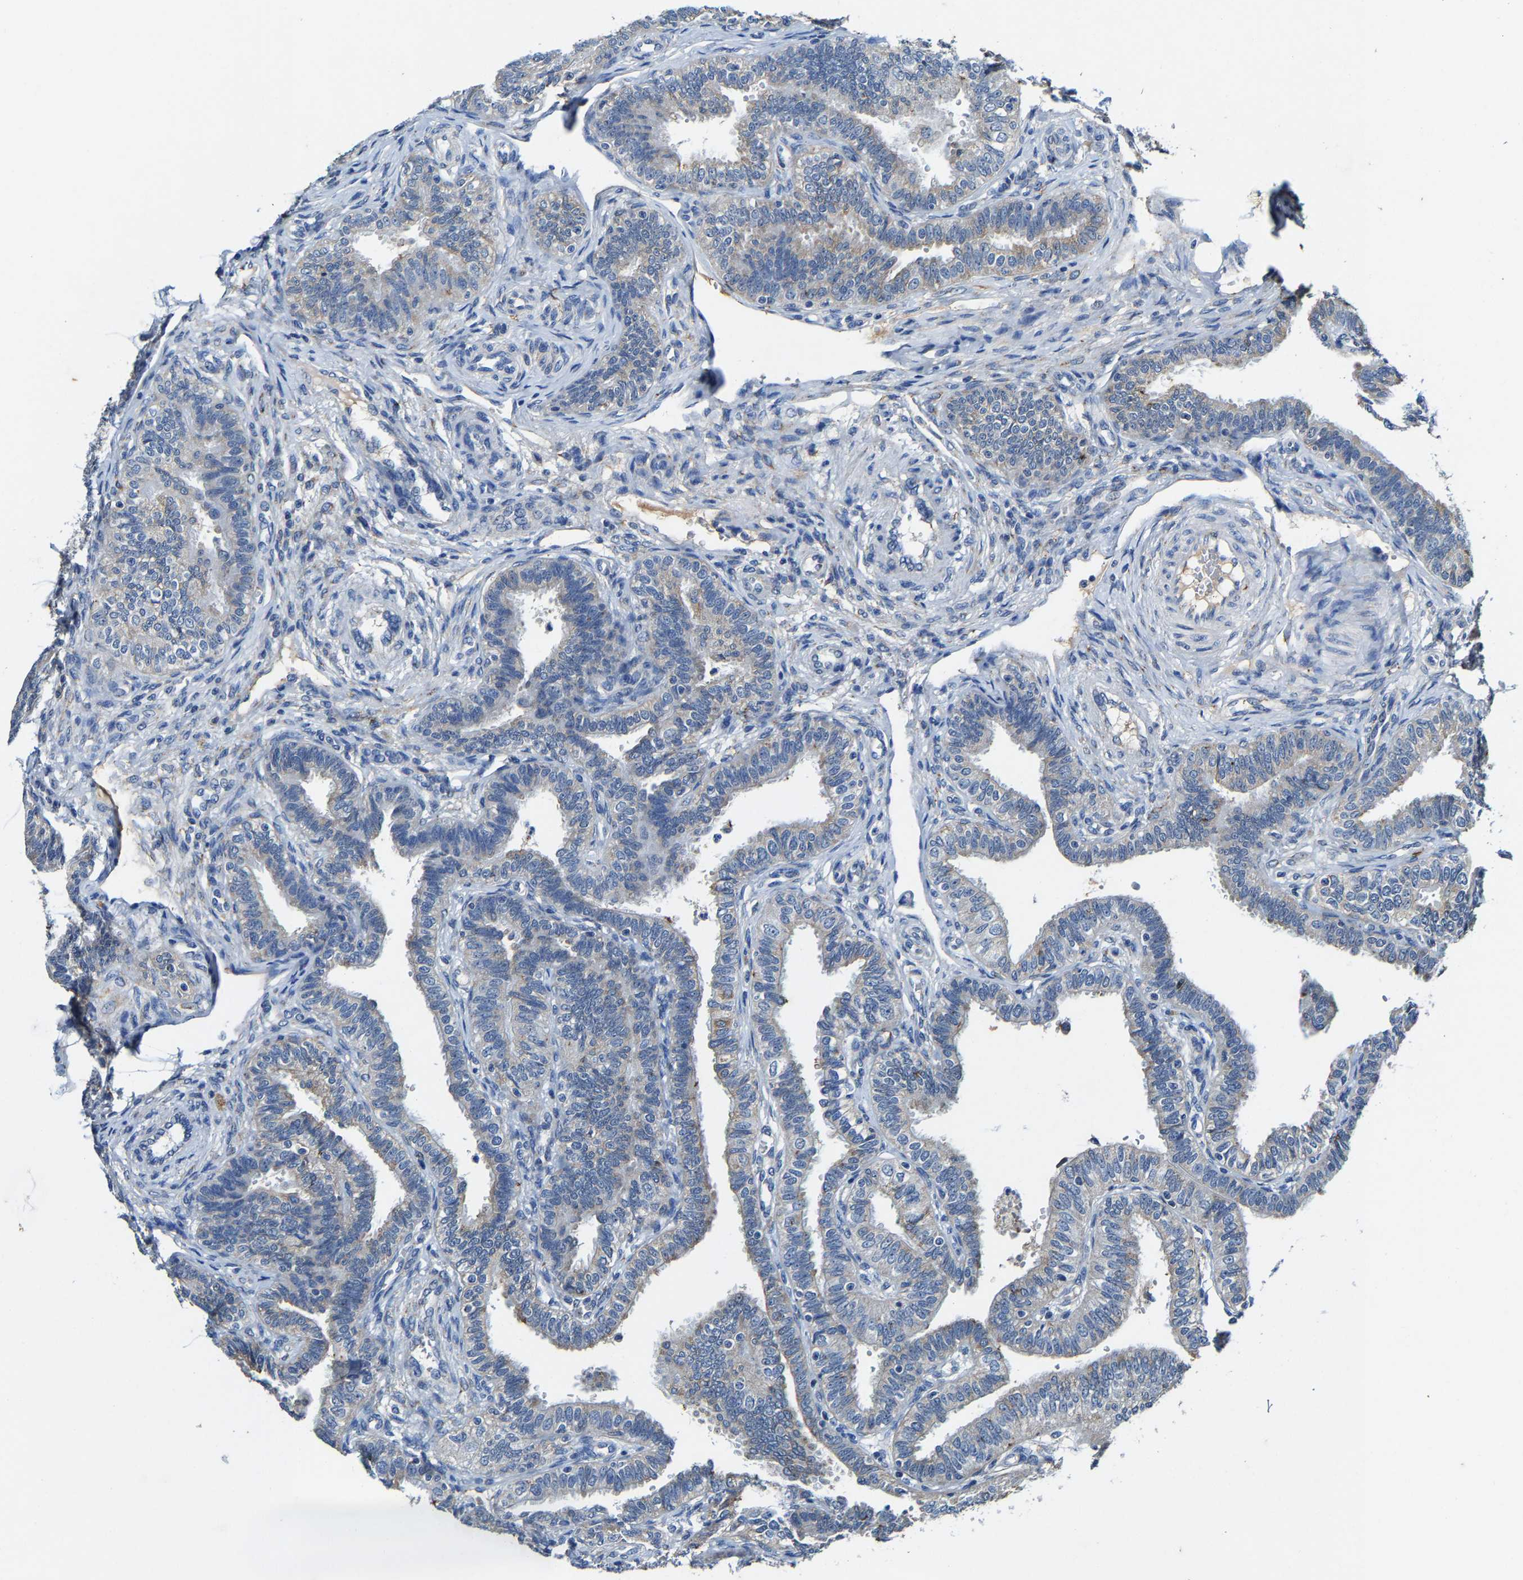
{"staining": {"intensity": "weak", "quantity": "<25%", "location": "cytoplasmic/membranous"}, "tissue": "fallopian tube", "cell_type": "Glandular cells", "image_type": "normal", "snomed": [{"axis": "morphology", "description": "Normal tissue, NOS"}, {"axis": "topography", "description": "Fallopian tube"}, {"axis": "topography", "description": "Placenta"}], "caption": "Immunohistochemistry (IHC) histopathology image of benign fallopian tube stained for a protein (brown), which reveals no positivity in glandular cells. (Immunohistochemistry, brightfield microscopy, high magnification).", "gene": "SLC25A25", "patient": {"sex": "female", "age": 34}}